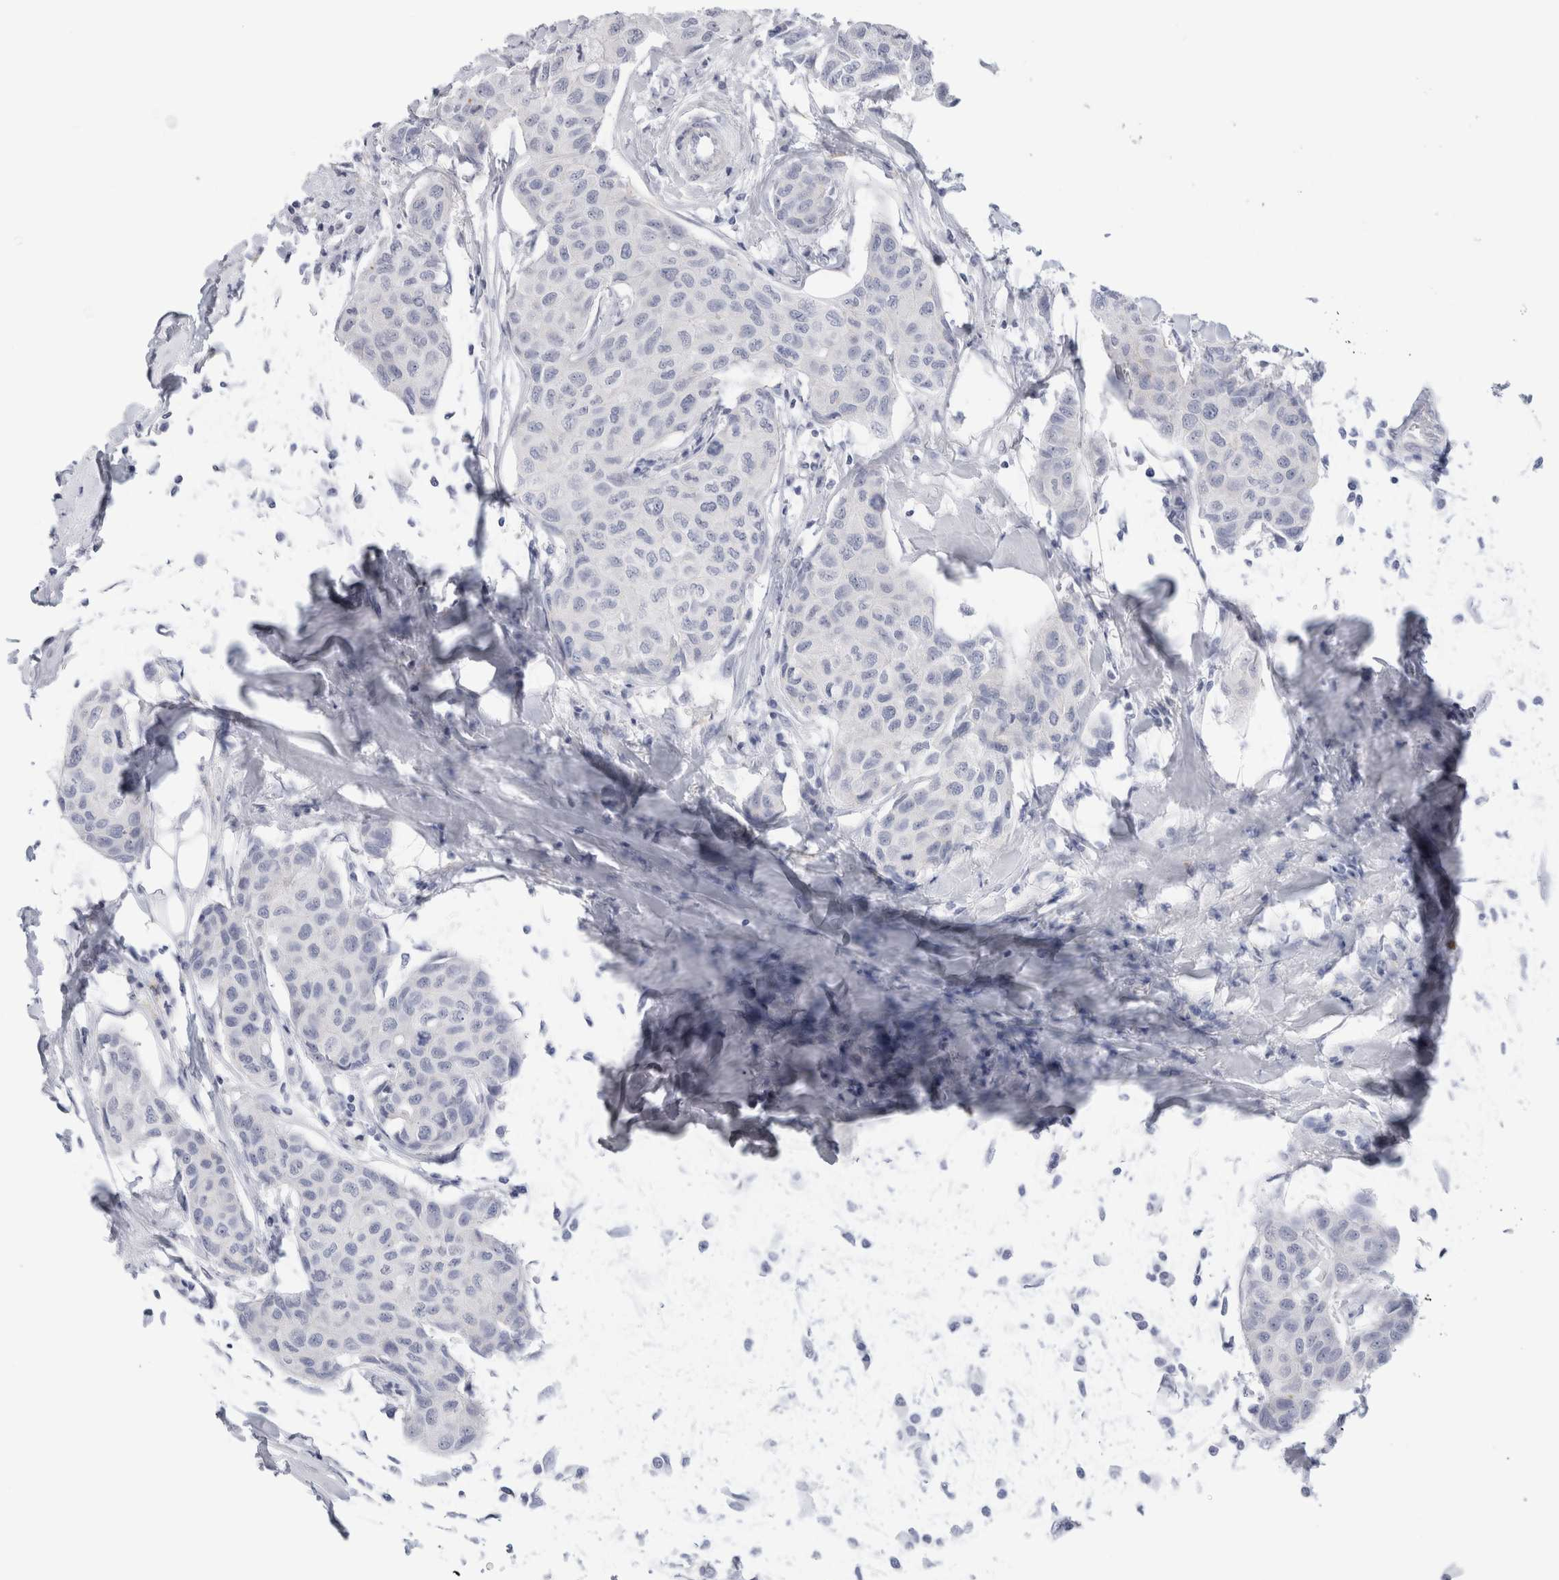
{"staining": {"intensity": "negative", "quantity": "none", "location": "none"}, "tissue": "breast cancer", "cell_type": "Tumor cells", "image_type": "cancer", "snomed": [{"axis": "morphology", "description": "Duct carcinoma"}, {"axis": "topography", "description": "Breast"}], "caption": "Photomicrograph shows no significant protein expression in tumor cells of breast cancer.", "gene": "ANKMY1", "patient": {"sex": "female", "age": 80}}